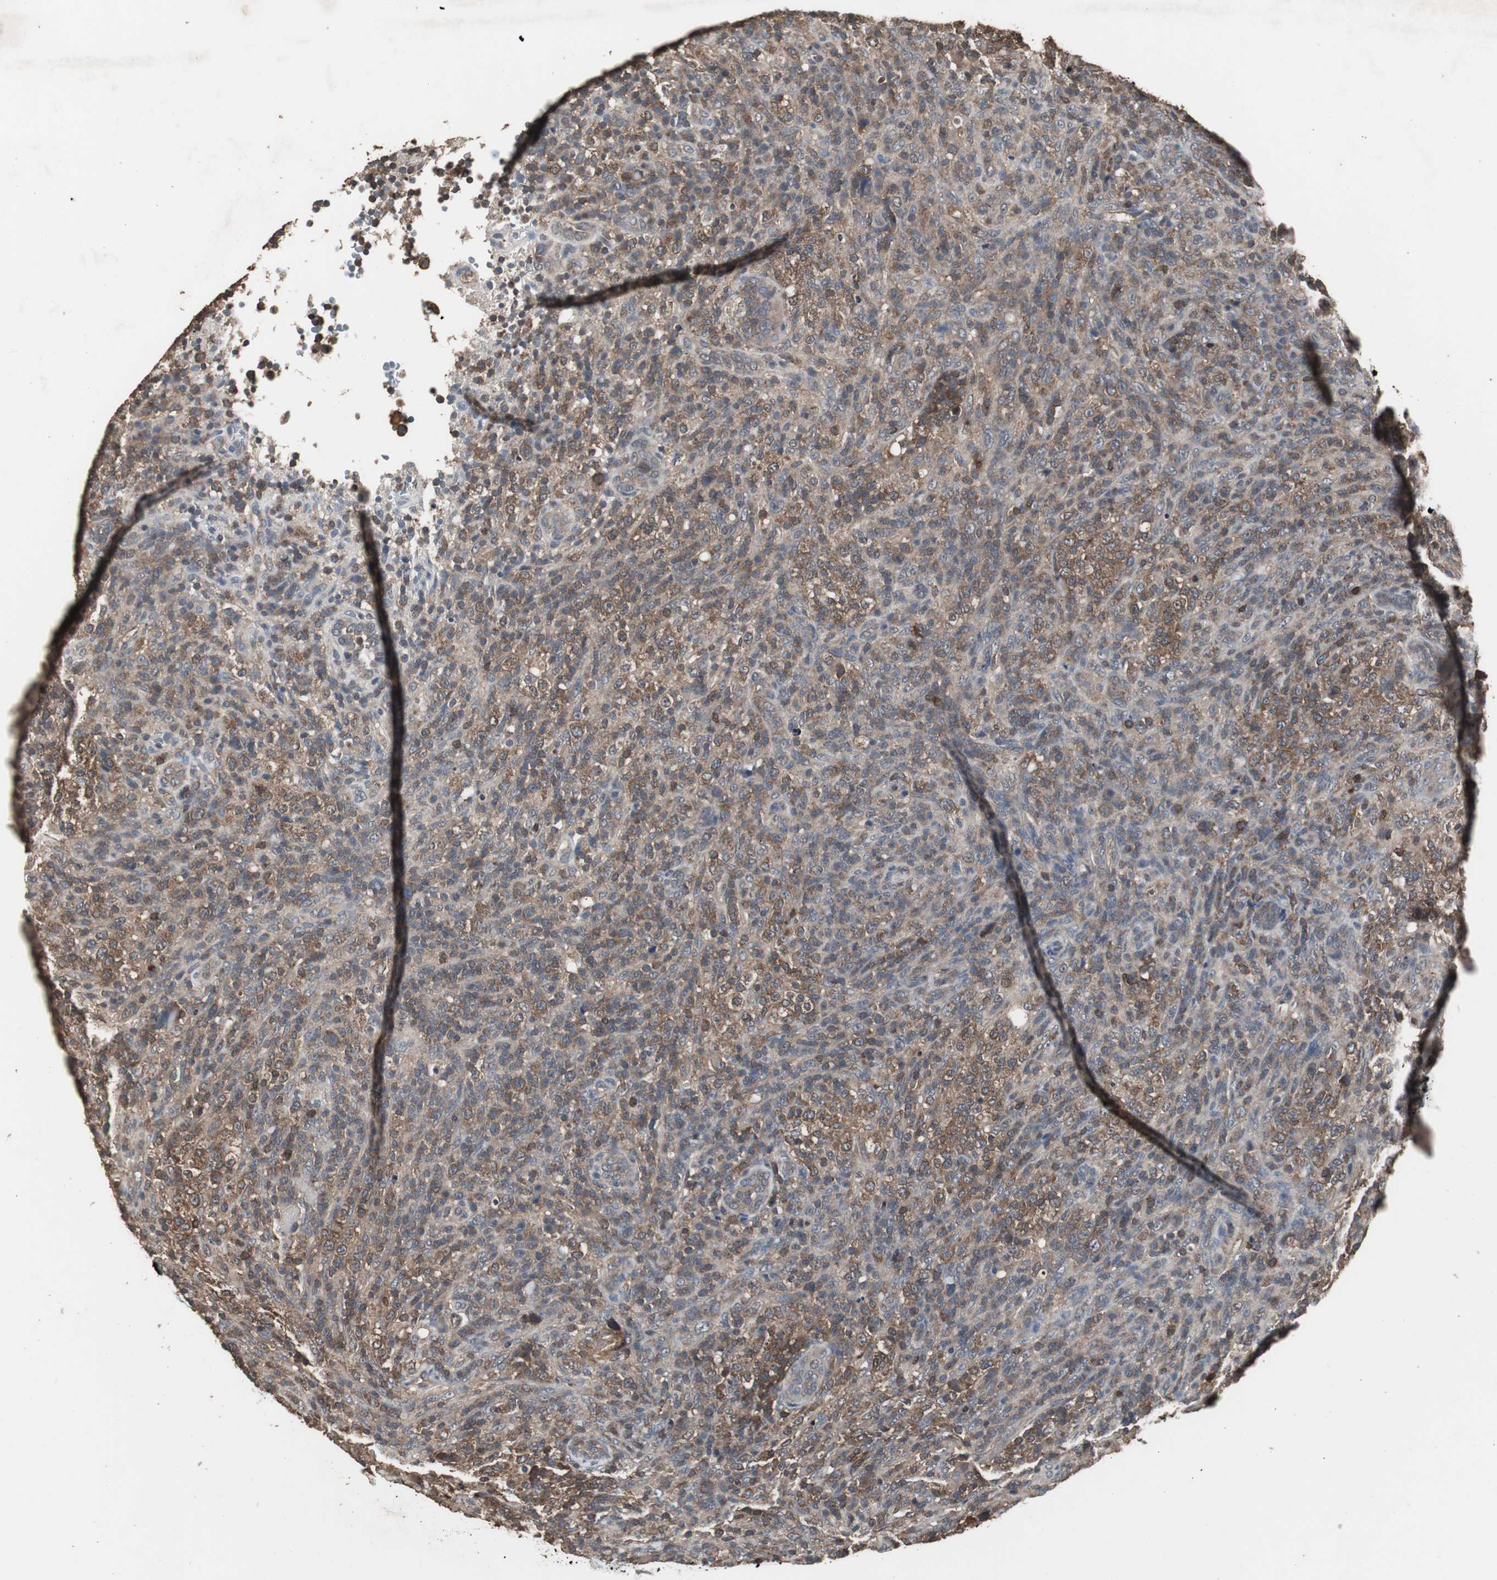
{"staining": {"intensity": "moderate", "quantity": ">75%", "location": "cytoplasmic/membranous"}, "tissue": "lymphoma", "cell_type": "Tumor cells", "image_type": "cancer", "snomed": [{"axis": "morphology", "description": "Malignant lymphoma, non-Hodgkin's type, High grade"}, {"axis": "topography", "description": "Lymph node"}], "caption": "Human lymphoma stained with a brown dye reveals moderate cytoplasmic/membranous positive staining in approximately >75% of tumor cells.", "gene": "HPRT1", "patient": {"sex": "female", "age": 76}}